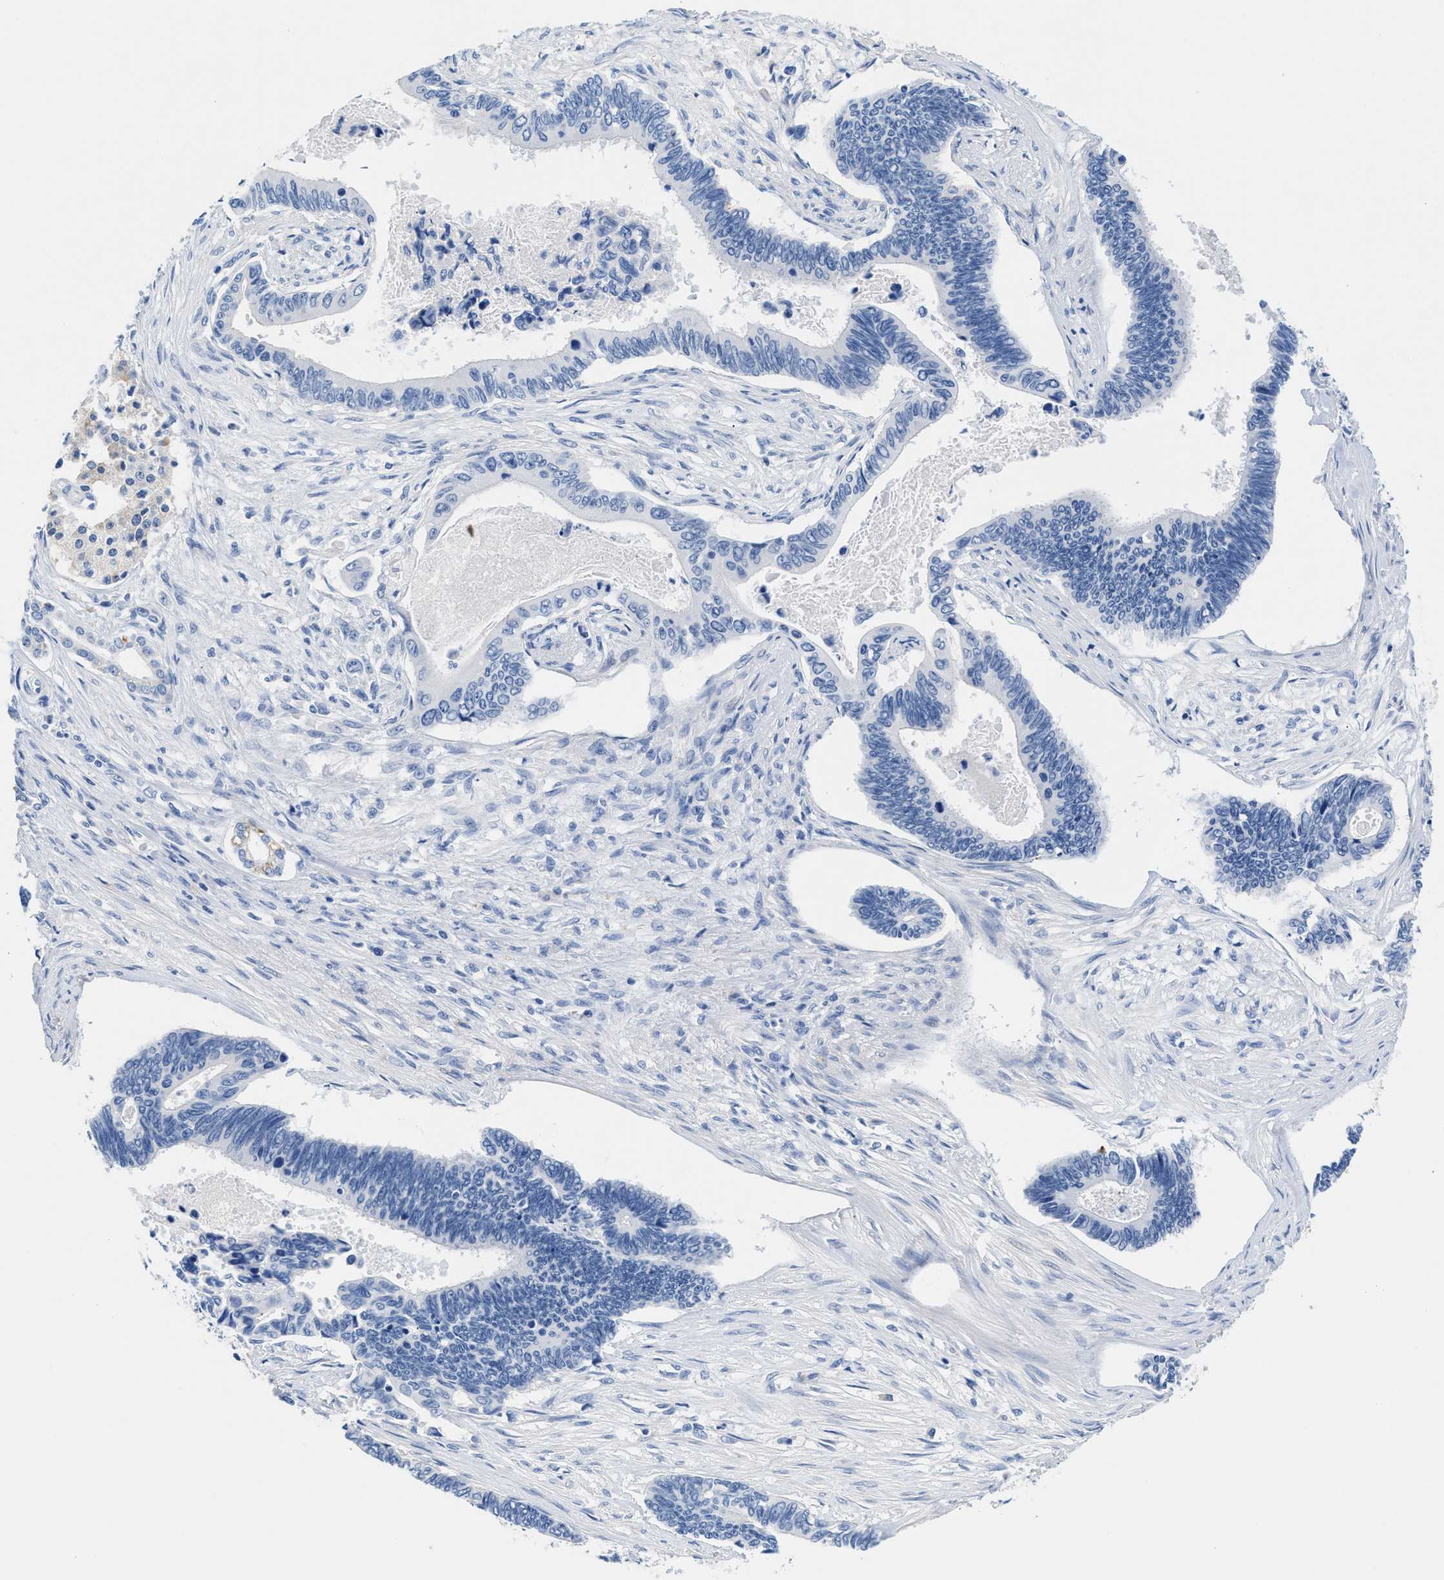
{"staining": {"intensity": "negative", "quantity": "none", "location": "none"}, "tissue": "pancreatic cancer", "cell_type": "Tumor cells", "image_type": "cancer", "snomed": [{"axis": "morphology", "description": "Adenocarcinoma, NOS"}, {"axis": "topography", "description": "Pancreas"}], "caption": "An IHC photomicrograph of pancreatic cancer (adenocarcinoma) is shown. There is no staining in tumor cells of pancreatic cancer (adenocarcinoma).", "gene": "SLFN13", "patient": {"sex": "female", "age": 70}}